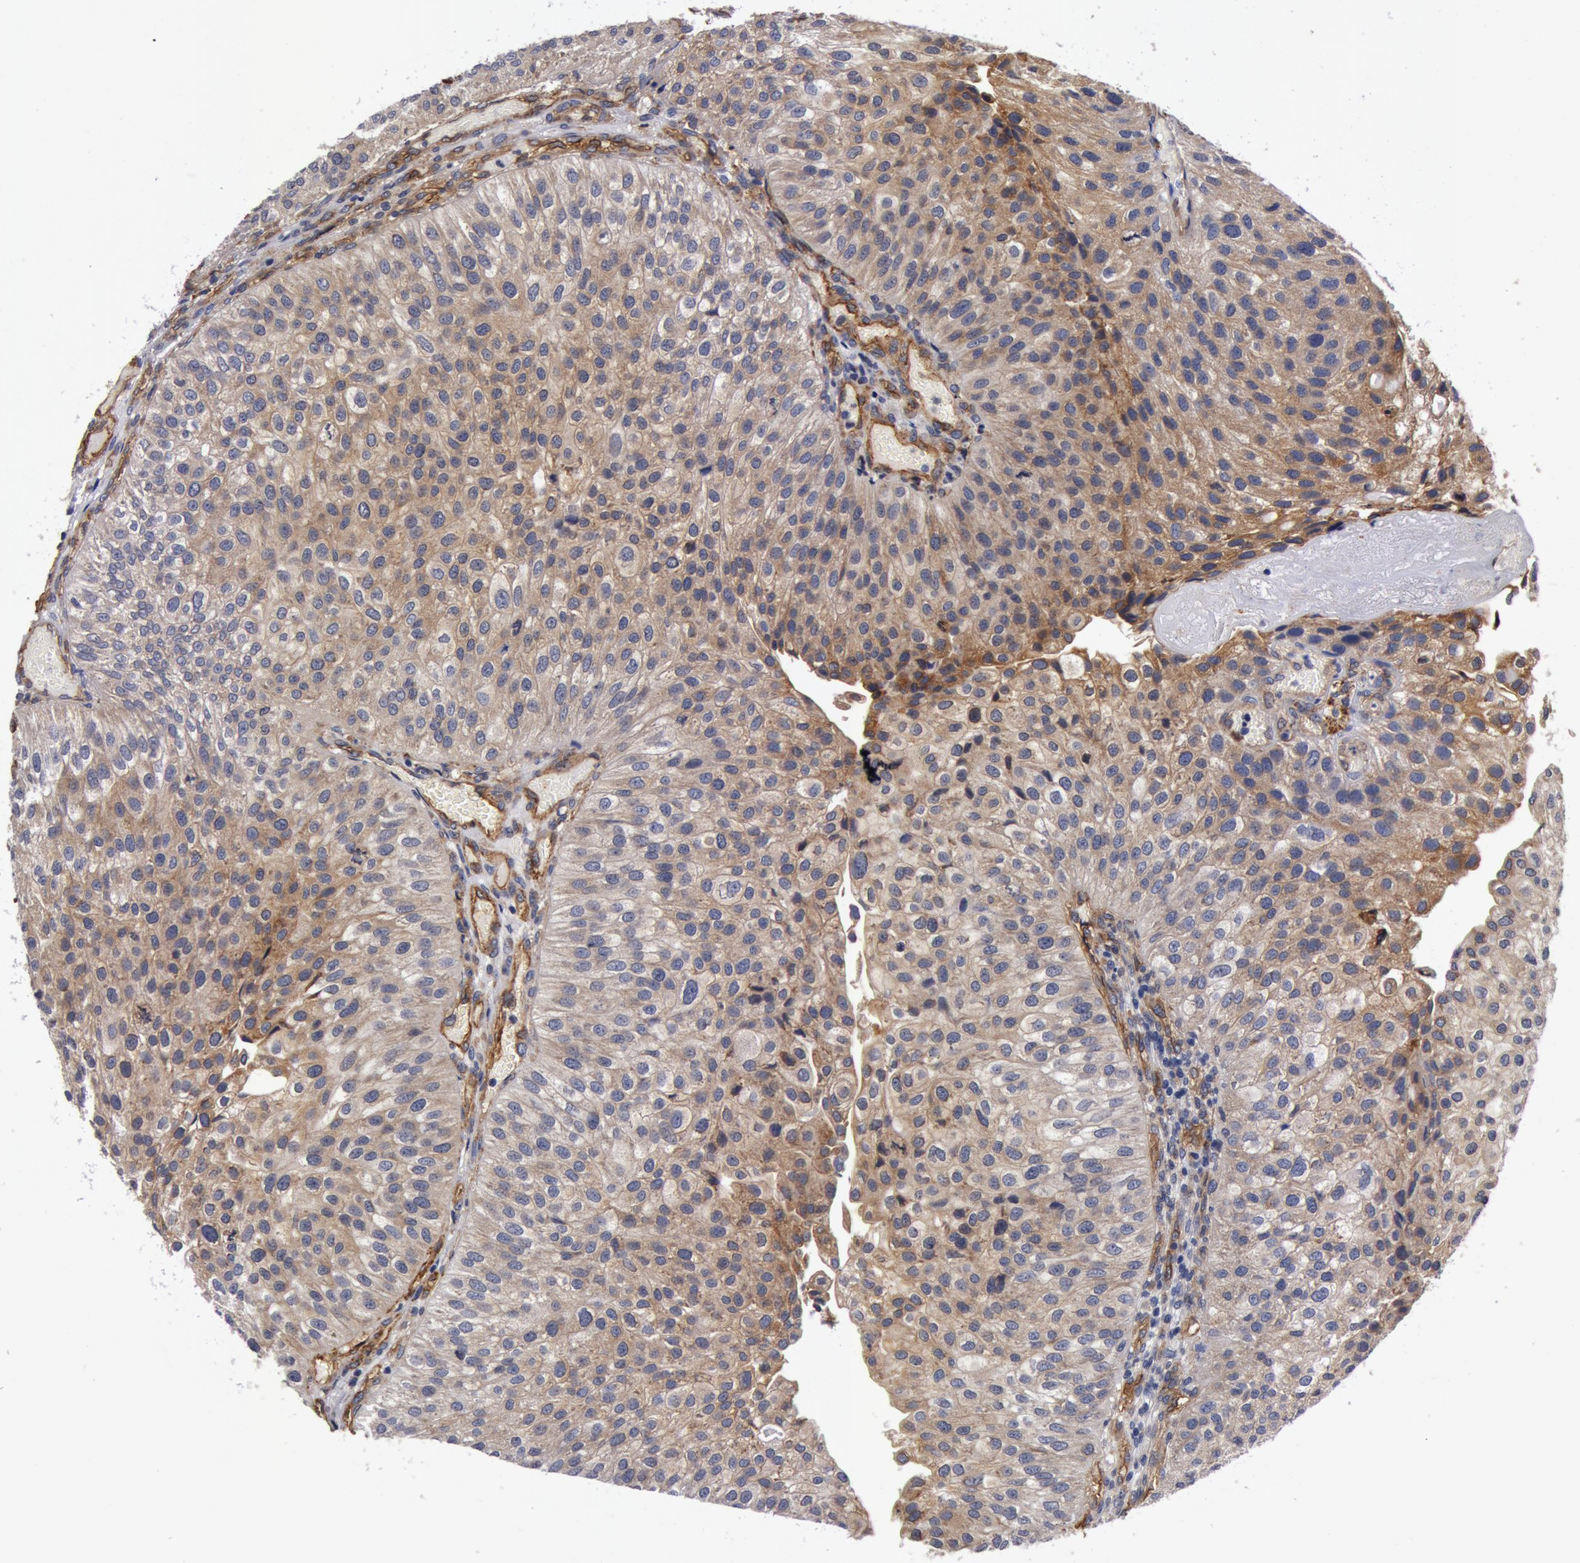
{"staining": {"intensity": "moderate", "quantity": ">75%", "location": "cytoplasmic/membranous"}, "tissue": "urothelial cancer", "cell_type": "Tumor cells", "image_type": "cancer", "snomed": [{"axis": "morphology", "description": "Urothelial carcinoma, Low grade"}, {"axis": "topography", "description": "Urinary bladder"}], "caption": "Moderate cytoplasmic/membranous positivity for a protein is present in approximately >75% of tumor cells of urothelial carcinoma (low-grade) using IHC.", "gene": "IL23A", "patient": {"sex": "female", "age": 89}}